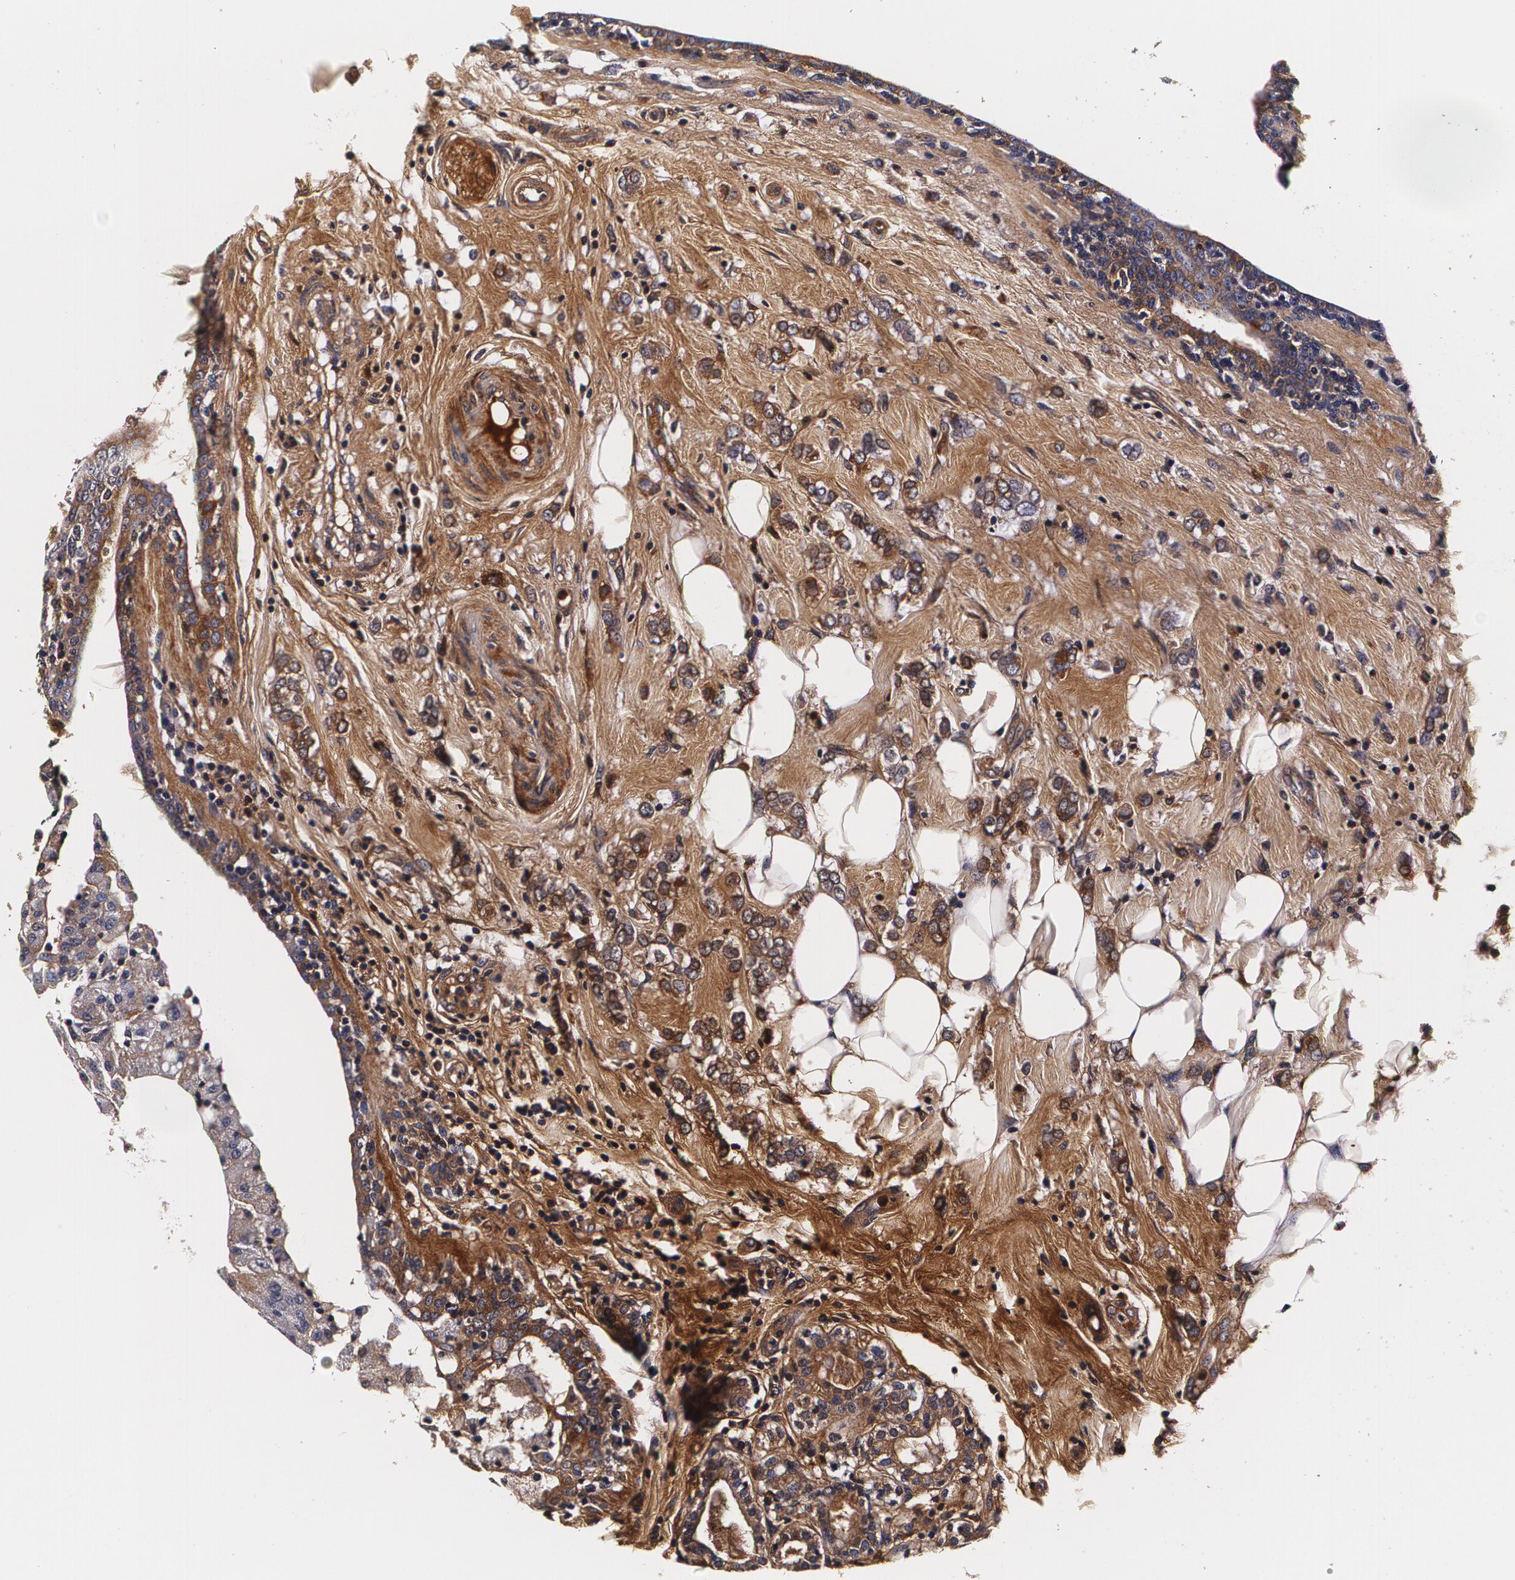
{"staining": {"intensity": "moderate", "quantity": ">75%", "location": "cytoplasmic/membranous"}, "tissue": "breast cancer", "cell_type": "Tumor cells", "image_type": "cancer", "snomed": [{"axis": "morphology", "description": "Normal tissue, NOS"}, {"axis": "morphology", "description": "Lobular carcinoma"}, {"axis": "topography", "description": "Breast"}], "caption": "Immunohistochemistry (IHC) staining of breast cancer (lobular carcinoma), which exhibits medium levels of moderate cytoplasmic/membranous expression in about >75% of tumor cells indicating moderate cytoplasmic/membranous protein expression. The staining was performed using DAB (brown) for protein detection and nuclei were counterstained in hematoxylin (blue).", "gene": "TTR", "patient": {"sex": "female", "age": 47}}